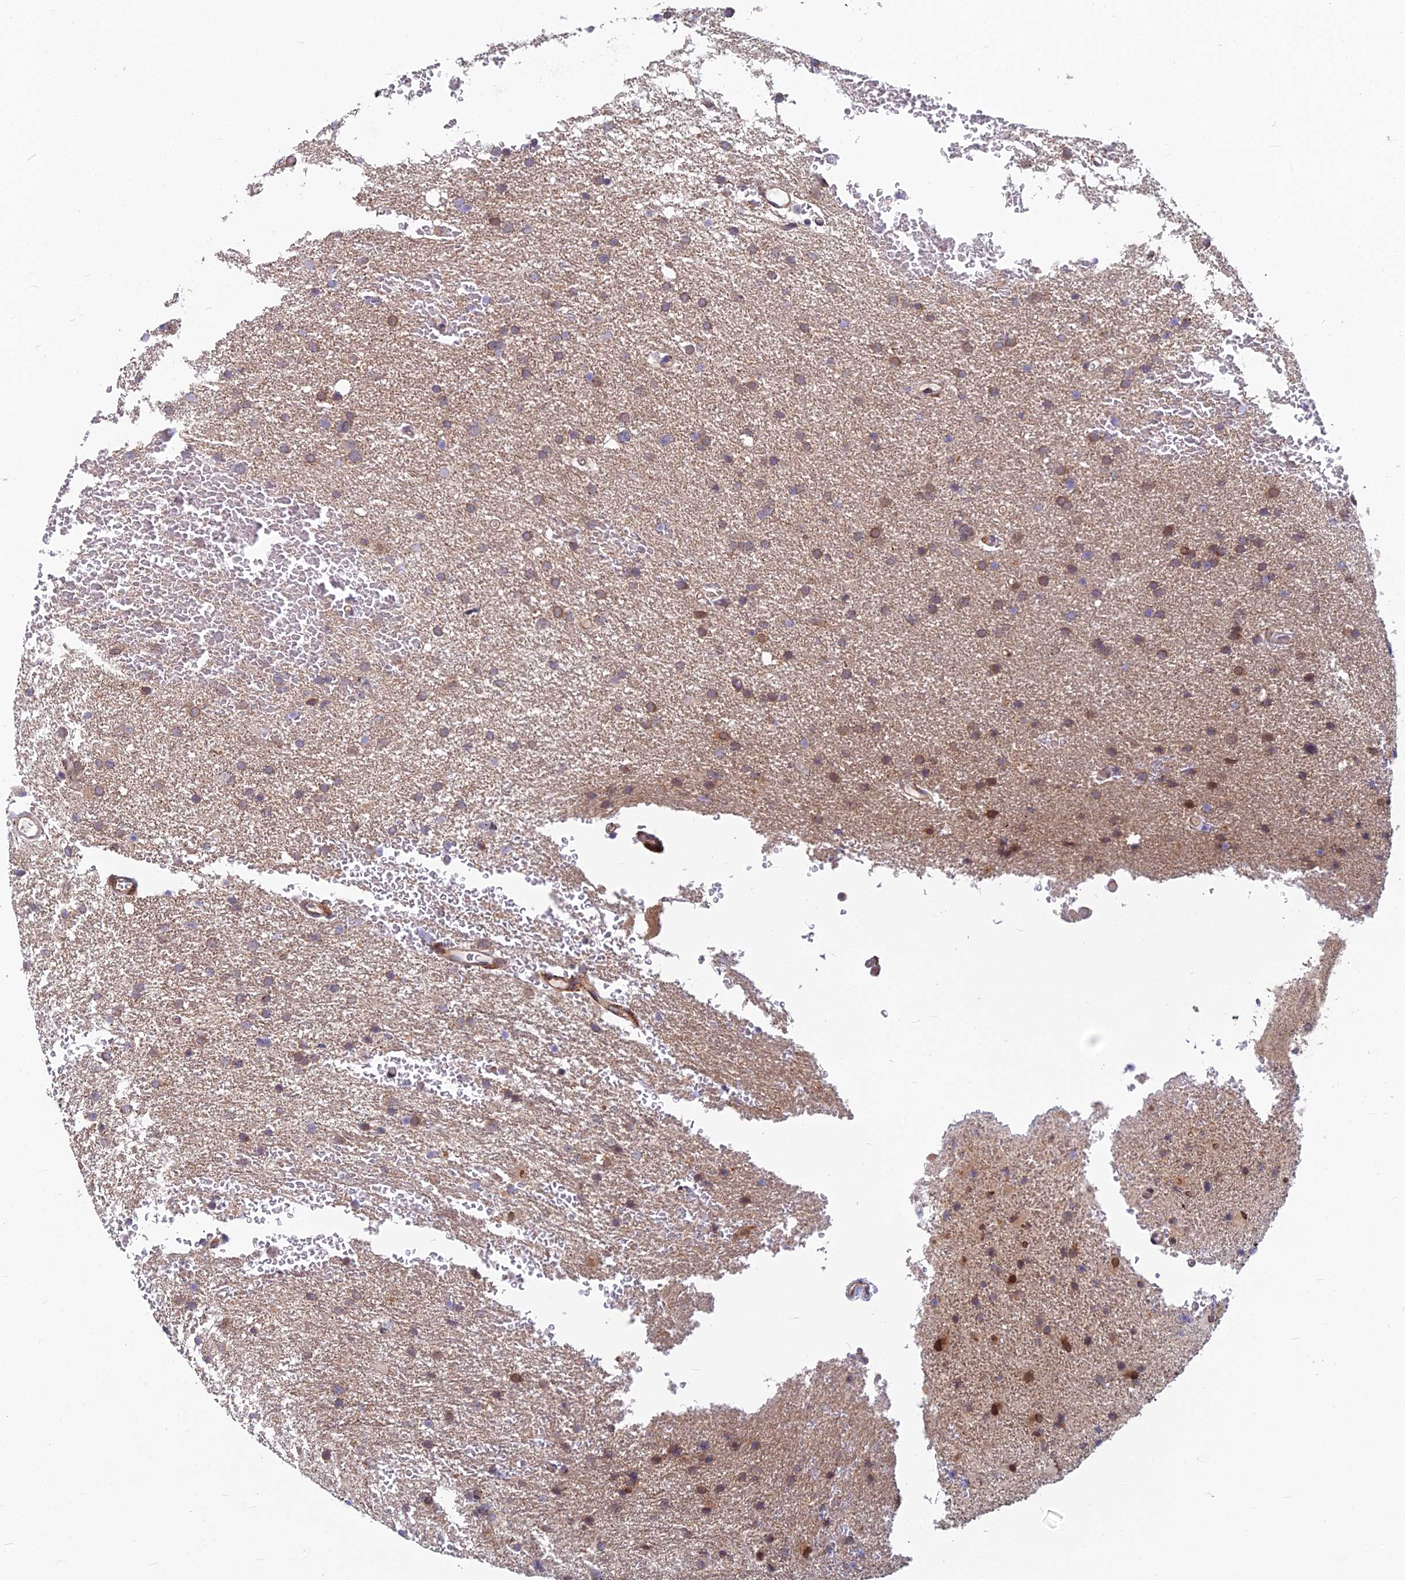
{"staining": {"intensity": "moderate", "quantity": "<25%", "location": "cytoplasmic/membranous"}, "tissue": "glioma", "cell_type": "Tumor cells", "image_type": "cancer", "snomed": [{"axis": "morphology", "description": "Glioma, malignant, High grade"}, {"axis": "topography", "description": "Cerebral cortex"}], "caption": "Moderate cytoplasmic/membranous expression is seen in approximately <25% of tumor cells in glioma. Nuclei are stained in blue.", "gene": "COMMD2", "patient": {"sex": "female", "age": 36}}